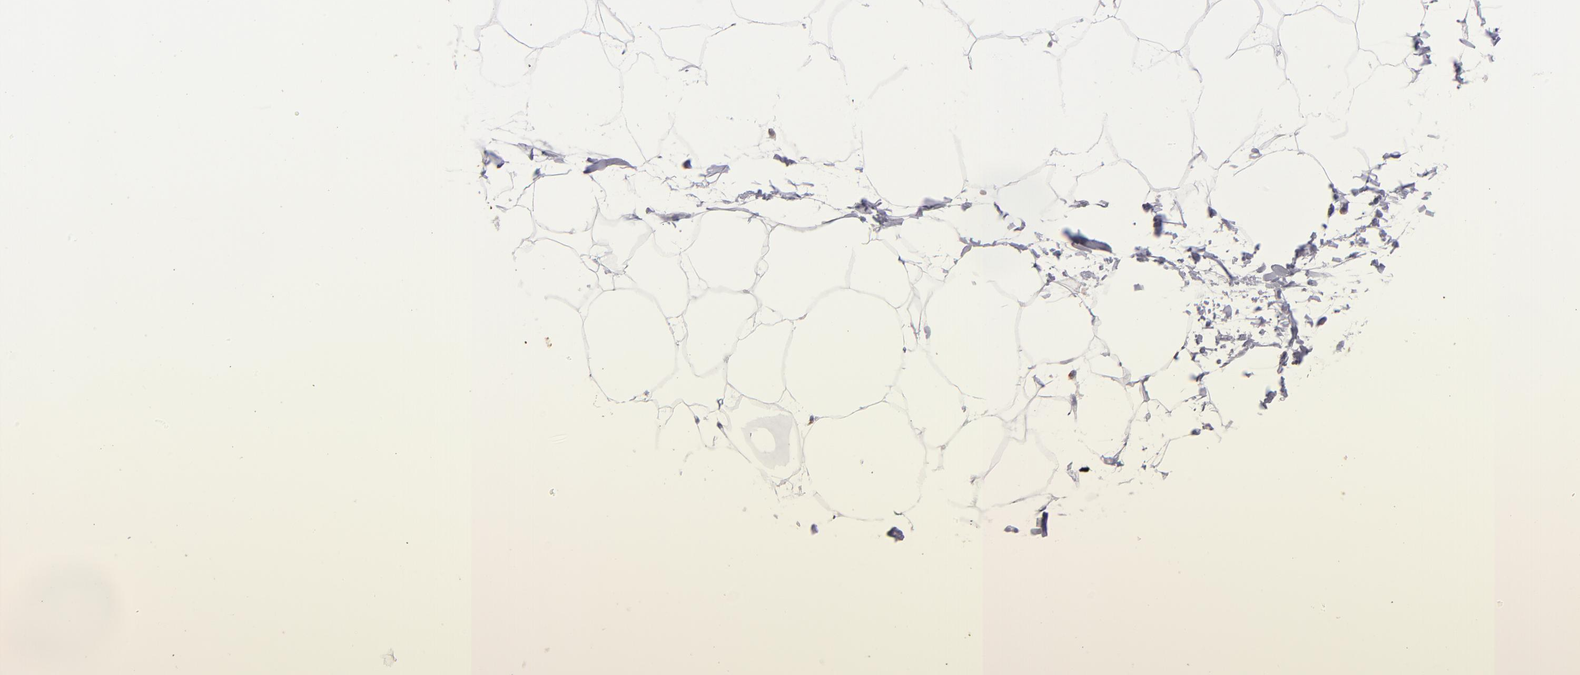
{"staining": {"intensity": "negative", "quantity": "none", "location": "none"}, "tissue": "adipose tissue", "cell_type": "Adipocytes", "image_type": "normal", "snomed": [{"axis": "morphology", "description": "Normal tissue, NOS"}, {"axis": "morphology", "description": "Duct carcinoma"}, {"axis": "topography", "description": "Breast"}, {"axis": "topography", "description": "Adipose tissue"}], "caption": "A high-resolution histopathology image shows IHC staining of unremarkable adipose tissue, which reveals no significant staining in adipocytes.", "gene": "TRAF3", "patient": {"sex": "female", "age": 37}}